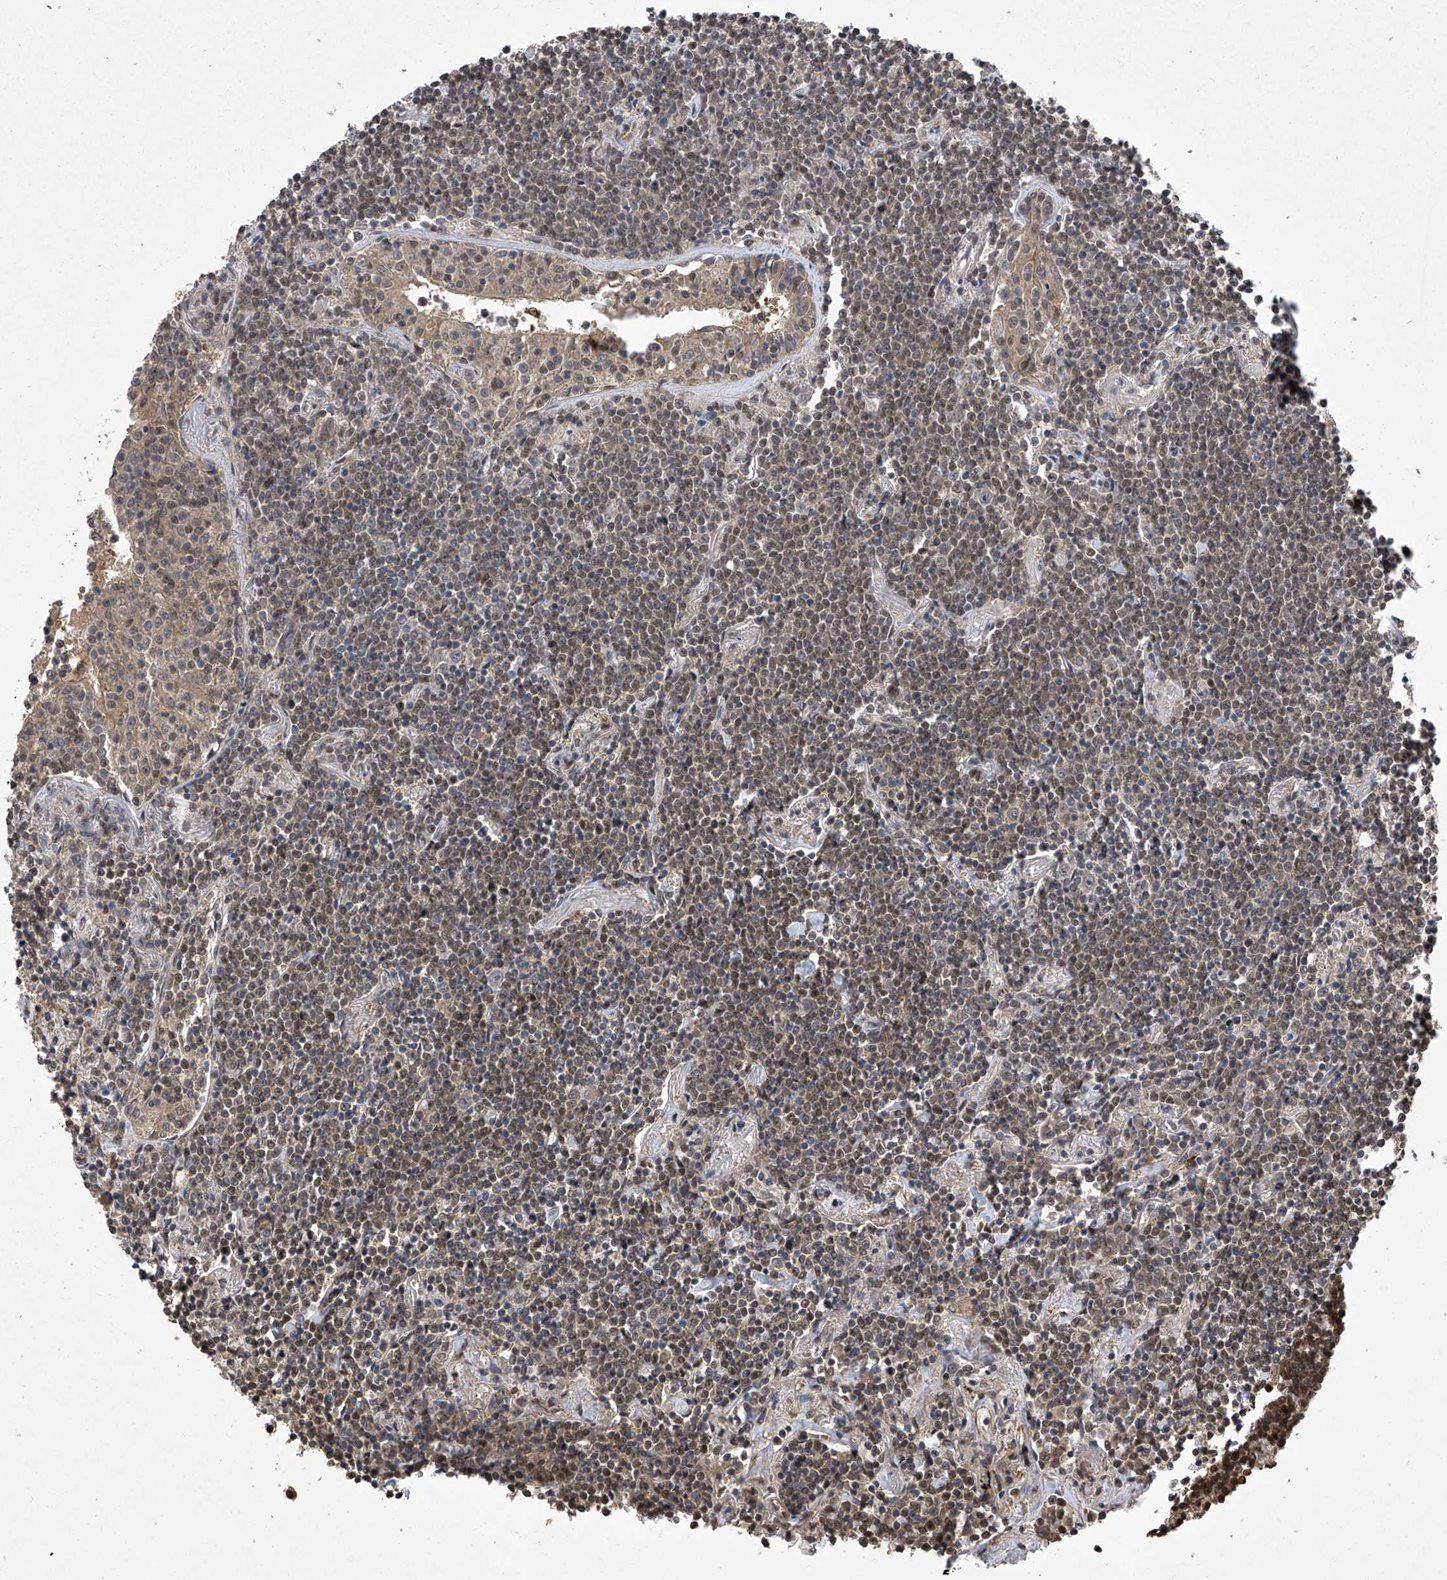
{"staining": {"intensity": "moderate", "quantity": ">75%", "location": "nuclear"}, "tissue": "lymphoma", "cell_type": "Tumor cells", "image_type": "cancer", "snomed": [{"axis": "morphology", "description": "Malignant lymphoma, non-Hodgkin's type, Low grade"}, {"axis": "topography", "description": "Lung"}], "caption": "Immunohistochemical staining of human lymphoma shows medium levels of moderate nuclear expression in about >75% of tumor cells.", "gene": "TSNAX", "patient": {"sex": "female", "age": 71}}